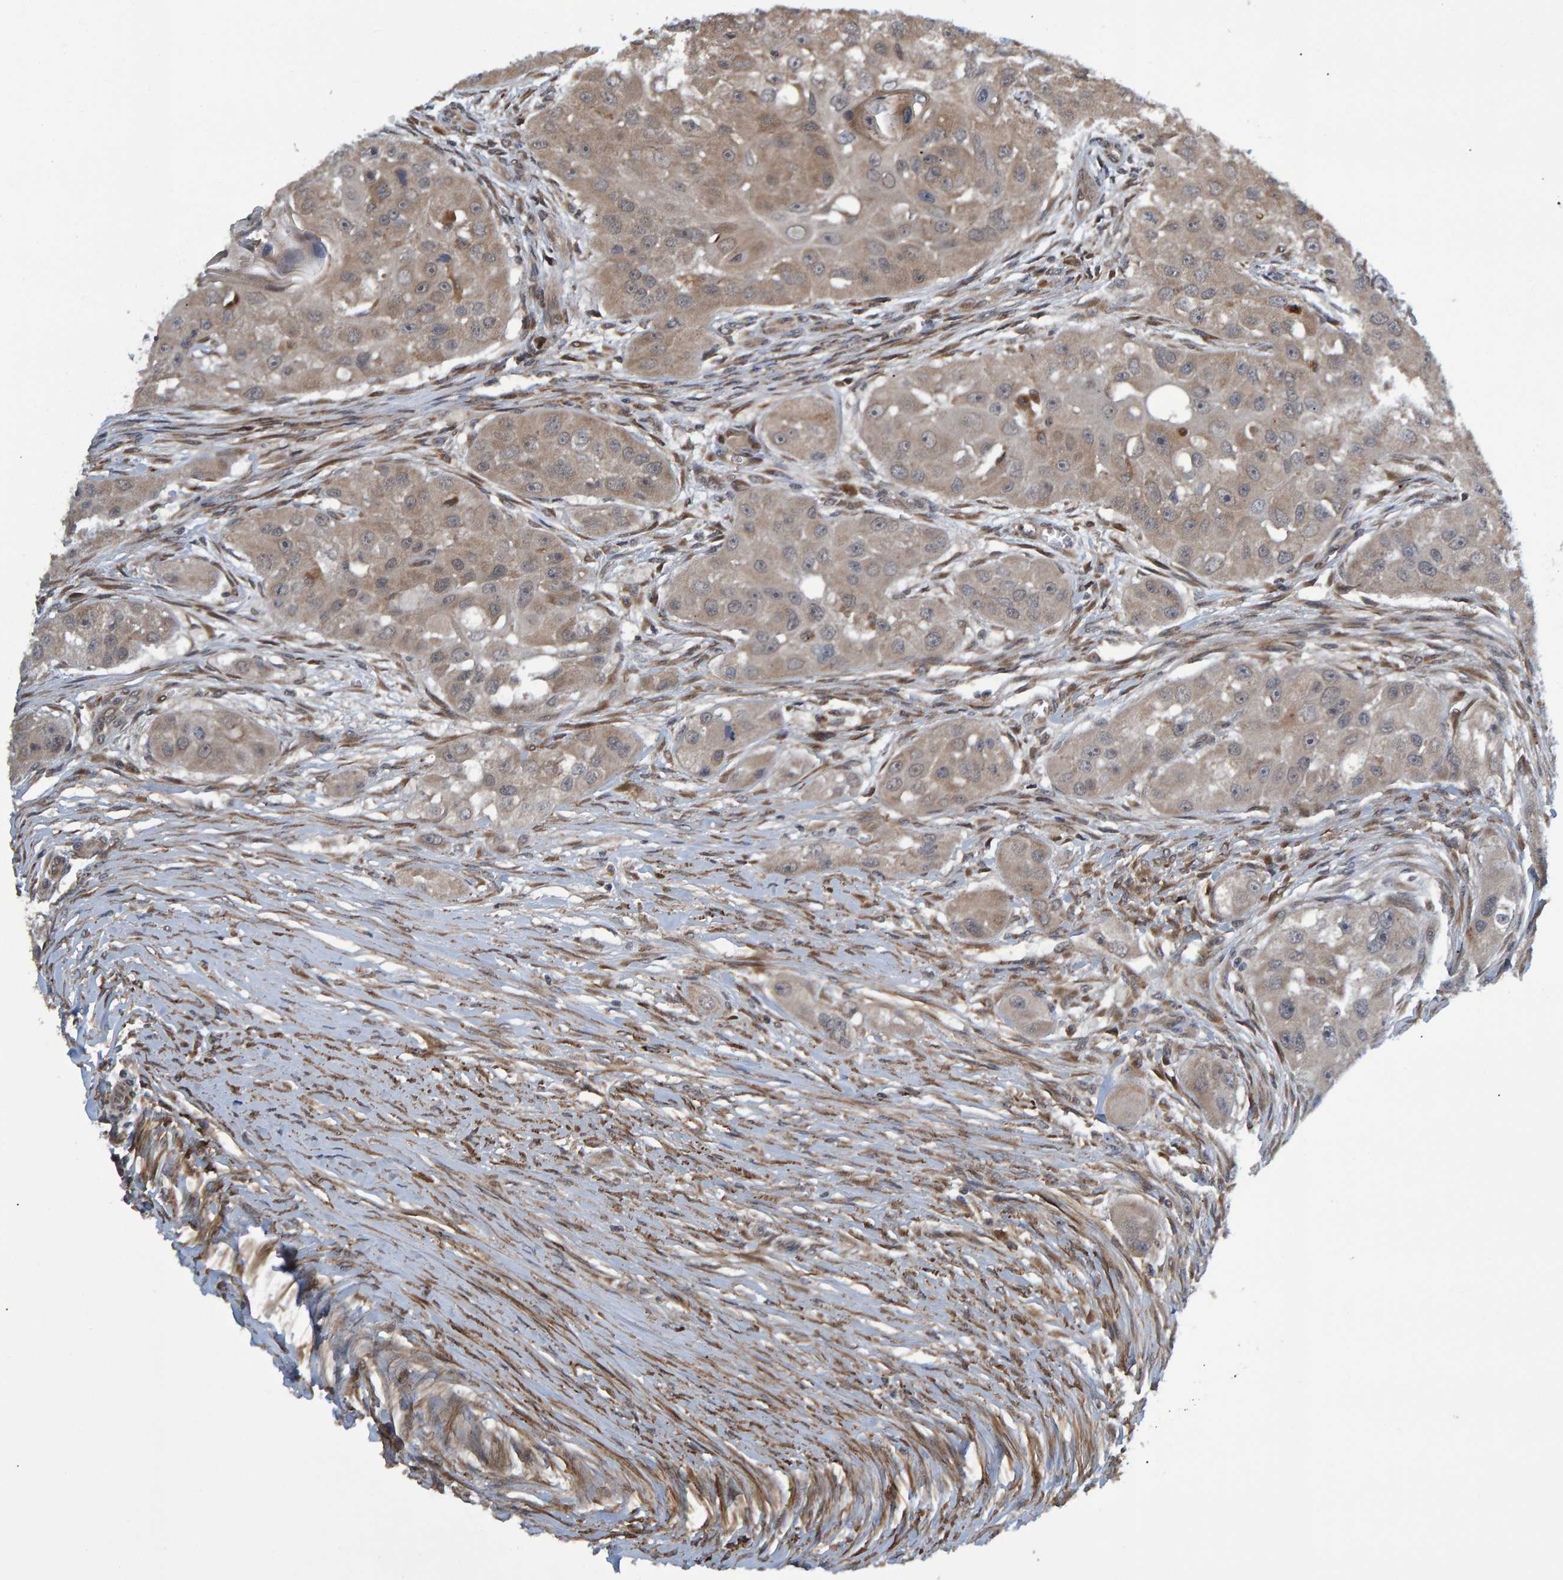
{"staining": {"intensity": "weak", "quantity": ">75%", "location": "cytoplasmic/membranous"}, "tissue": "head and neck cancer", "cell_type": "Tumor cells", "image_type": "cancer", "snomed": [{"axis": "morphology", "description": "Normal tissue, NOS"}, {"axis": "morphology", "description": "Squamous cell carcinoma, NOS"}, {"axis": "topography", "description": "Skeletal muscle"}, {"axis": "topography", "description": "Head-Neck"}], "caption": "IHC image of neoplastic tissue: head and neck squamous cell carcinoma stained using IHC exhibits low levels of weak protein expression localized specifically in the cytoplasmic/membranous of tumor cells, appearing as a cytoplasmic/membranous brown color.", "gene": "ATP6V1H", "patient": {"sex": "male", "age": 51}}